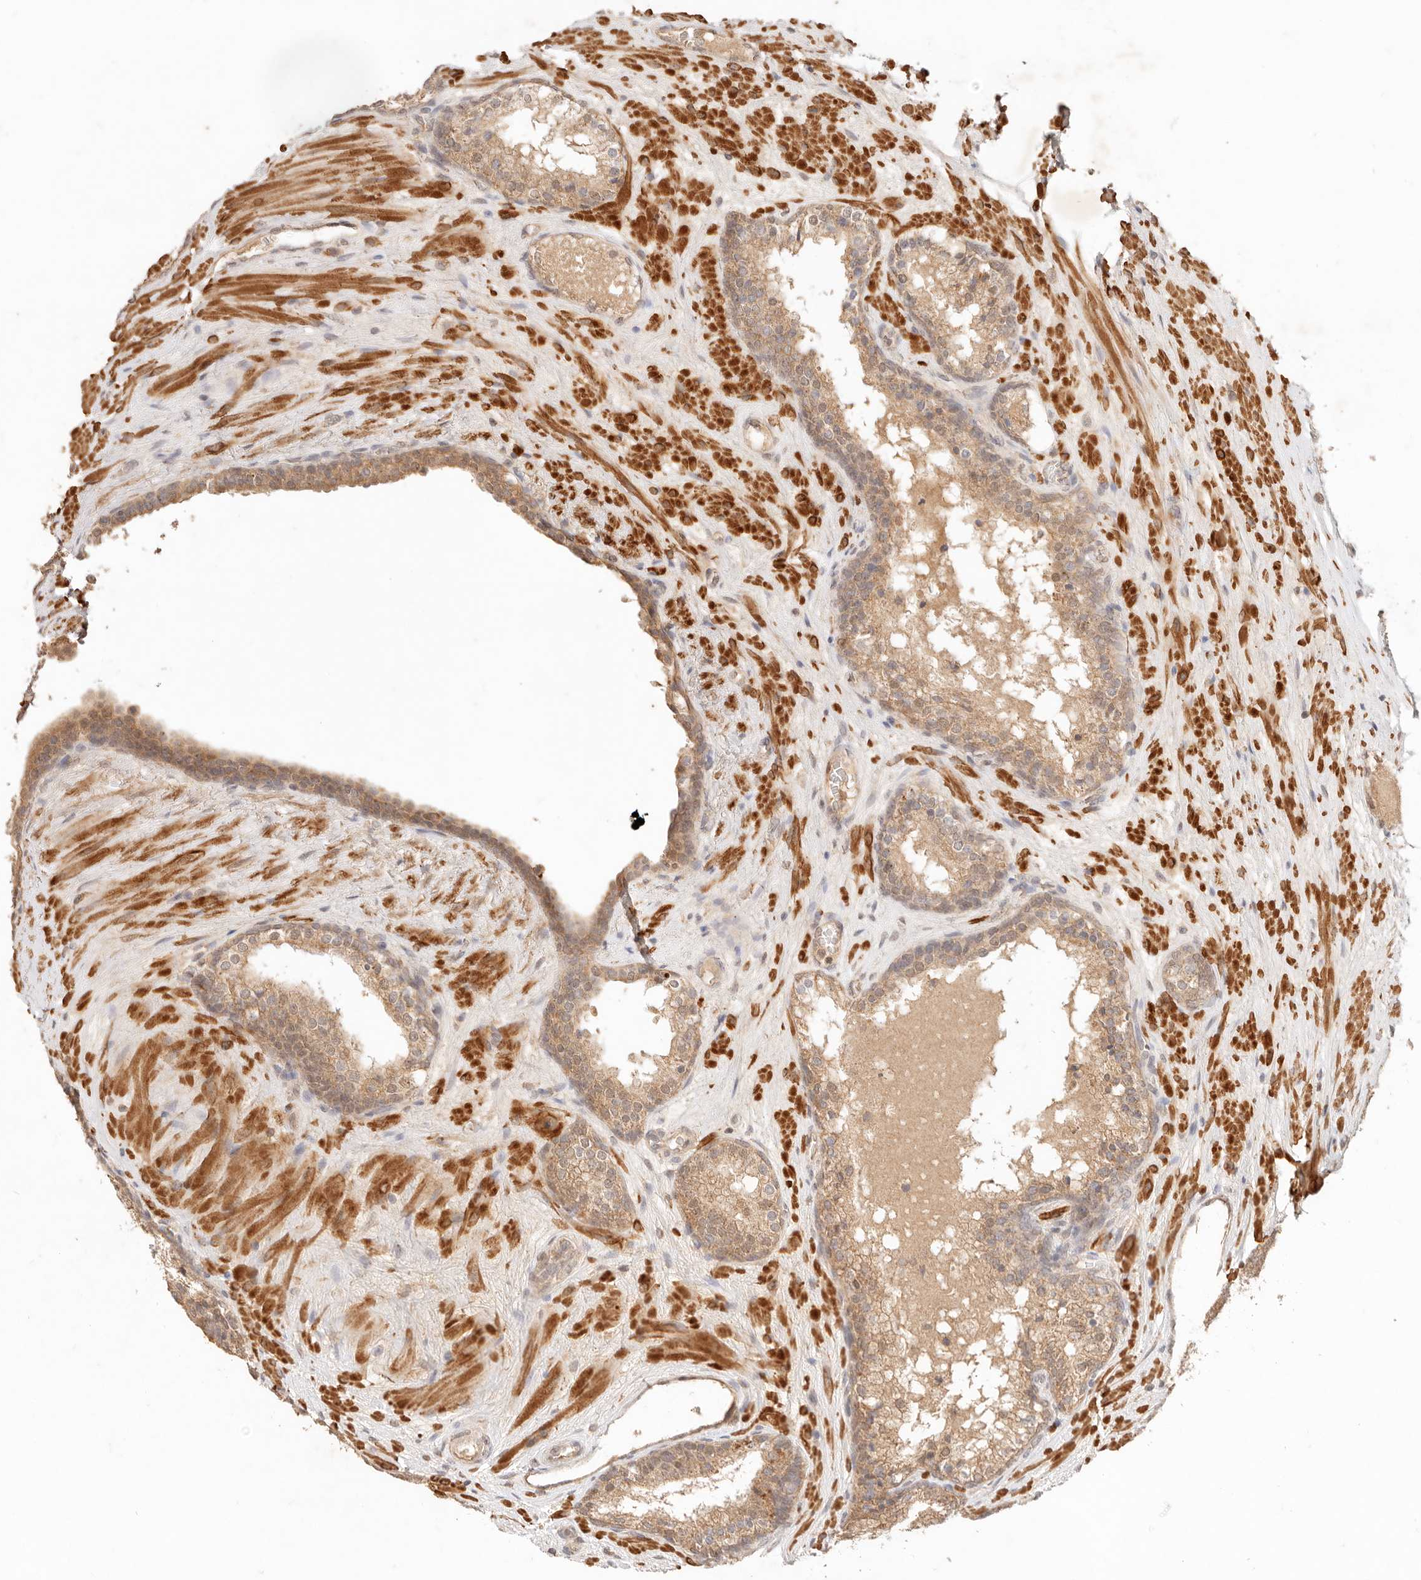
{"staining": {"intensity": "moderate", "quantity": ">75%", "location": "cytoplasmic/membranous"}, "tissue": "prostate cancer", "cell_type": "Tumor cells", "image_type": "cancer", "snomed": [{"axis": "morphology", "description": "Adenocarcinoma, High grade"}, {"axis": "topography", "description": "Prostate"}], "caption": "Immunohistochemical staining of prostate cancer (adenocarcinoma (high-grade)) displays medium levels of moderate cytoplasmic/membranous positivity in about >75% of tumor cells.", "gene": "TRIM11", "patient": {"sex": "male", "age": 56}}